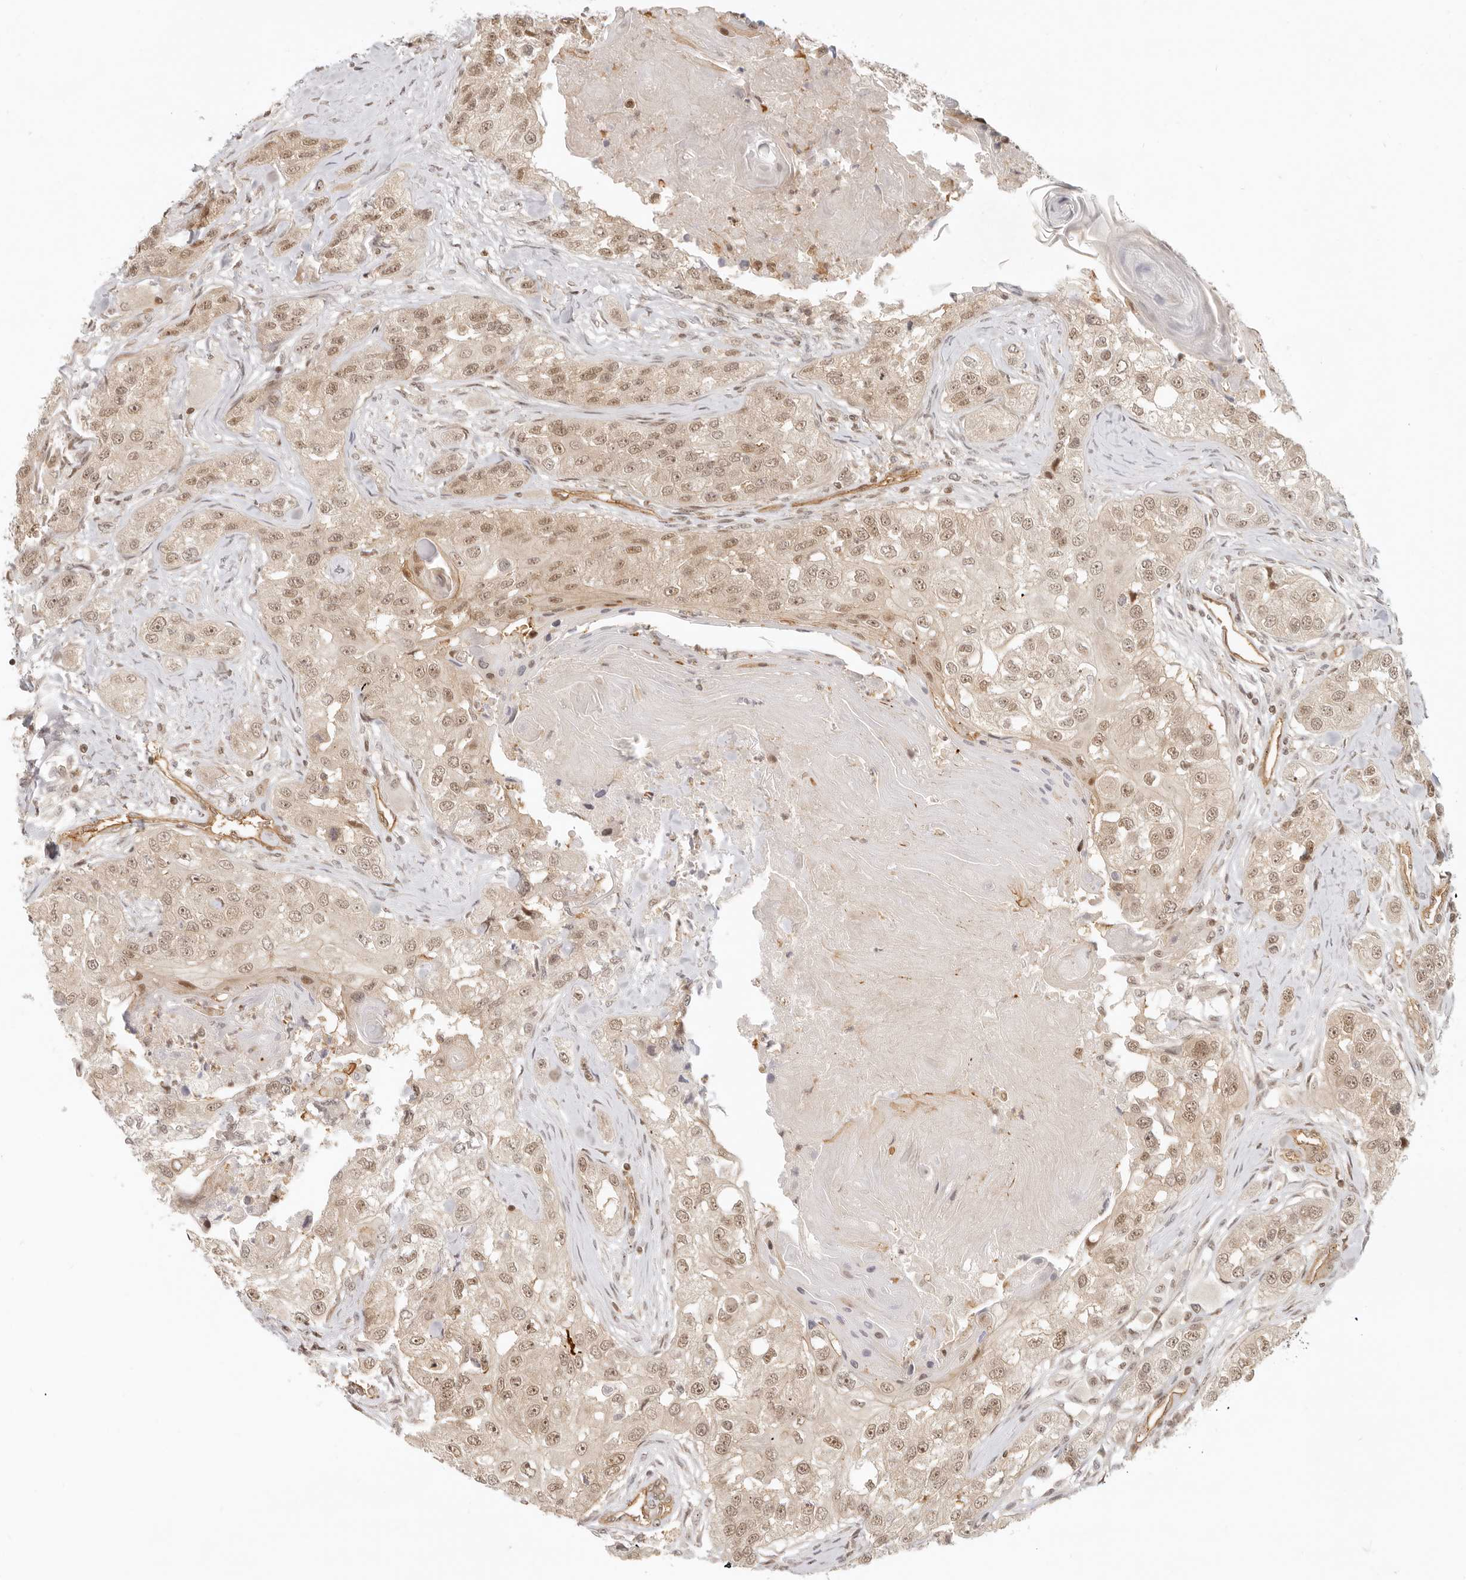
{"staining": {"intensity": "weak", "quantity": ">75%", "location": "nuclear"}, "tissue": "head and neck cancer", "cell_type": "Tumor cells", "image_type": "cancer", "snomed": [{"axis": "morphology", "description": "Normal tissue, NOS"}, {"axis": "morphology", "description": "Squamous cell carcinoma, NOS"}, {"axis": "topography", "description": "Skeletal muscle"}, {"axis": "topography", "description": "Head-Neck"}], "caption": "Protein expression analysis of head and neck cancer (squamous cell carcinoma) shows weak nuclear expression in about >75% of tumor cells. The protein is shown in brown color, while the nuclei are stained blue.", "gene": "BAP1", "patient": {"sex": "male", "age": 51}}